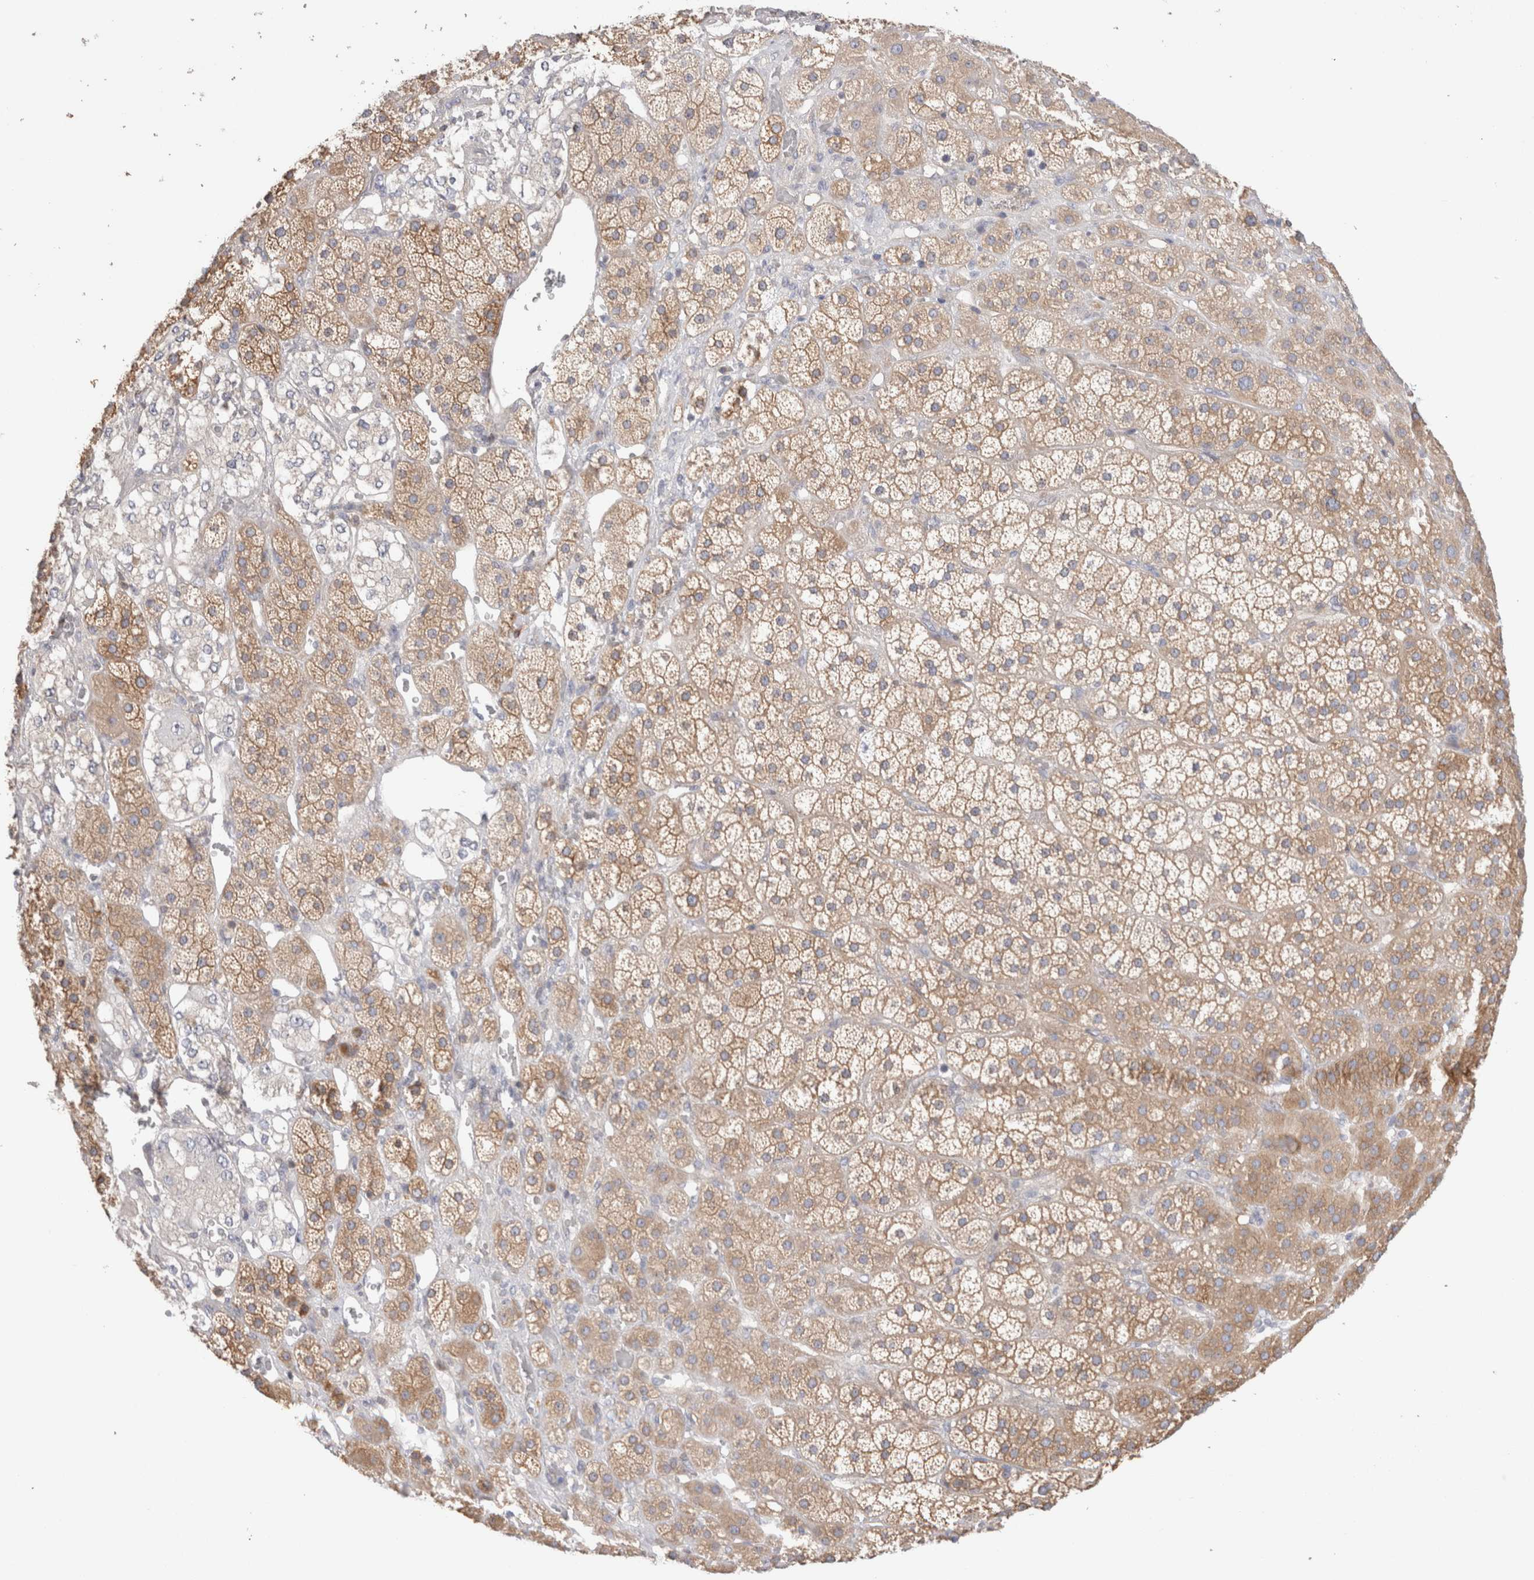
{"staining": {"intensity": "moderate", "quantity": ">75%", "location": "cytoplasmic/membranous"}, "tissue": "adrenal gland", "cell_type": "Glandular cells", "image_type": "normal", "snomed": [{"axis": "morphology", "description": "Normal tissue, NOS"}, {"axis": "topography", "description": "Adrenal gland"}], "caption": "A high-resolution histopathology image shows immunohistochemistry (IHC) staining of unremarkable adrenal gland, which shows moderate cytoplasmic/membranous expression in approximately >75% of glandular cells.", "gene": "CAPN2", "patient": {"sex": "male", "age": 57}}